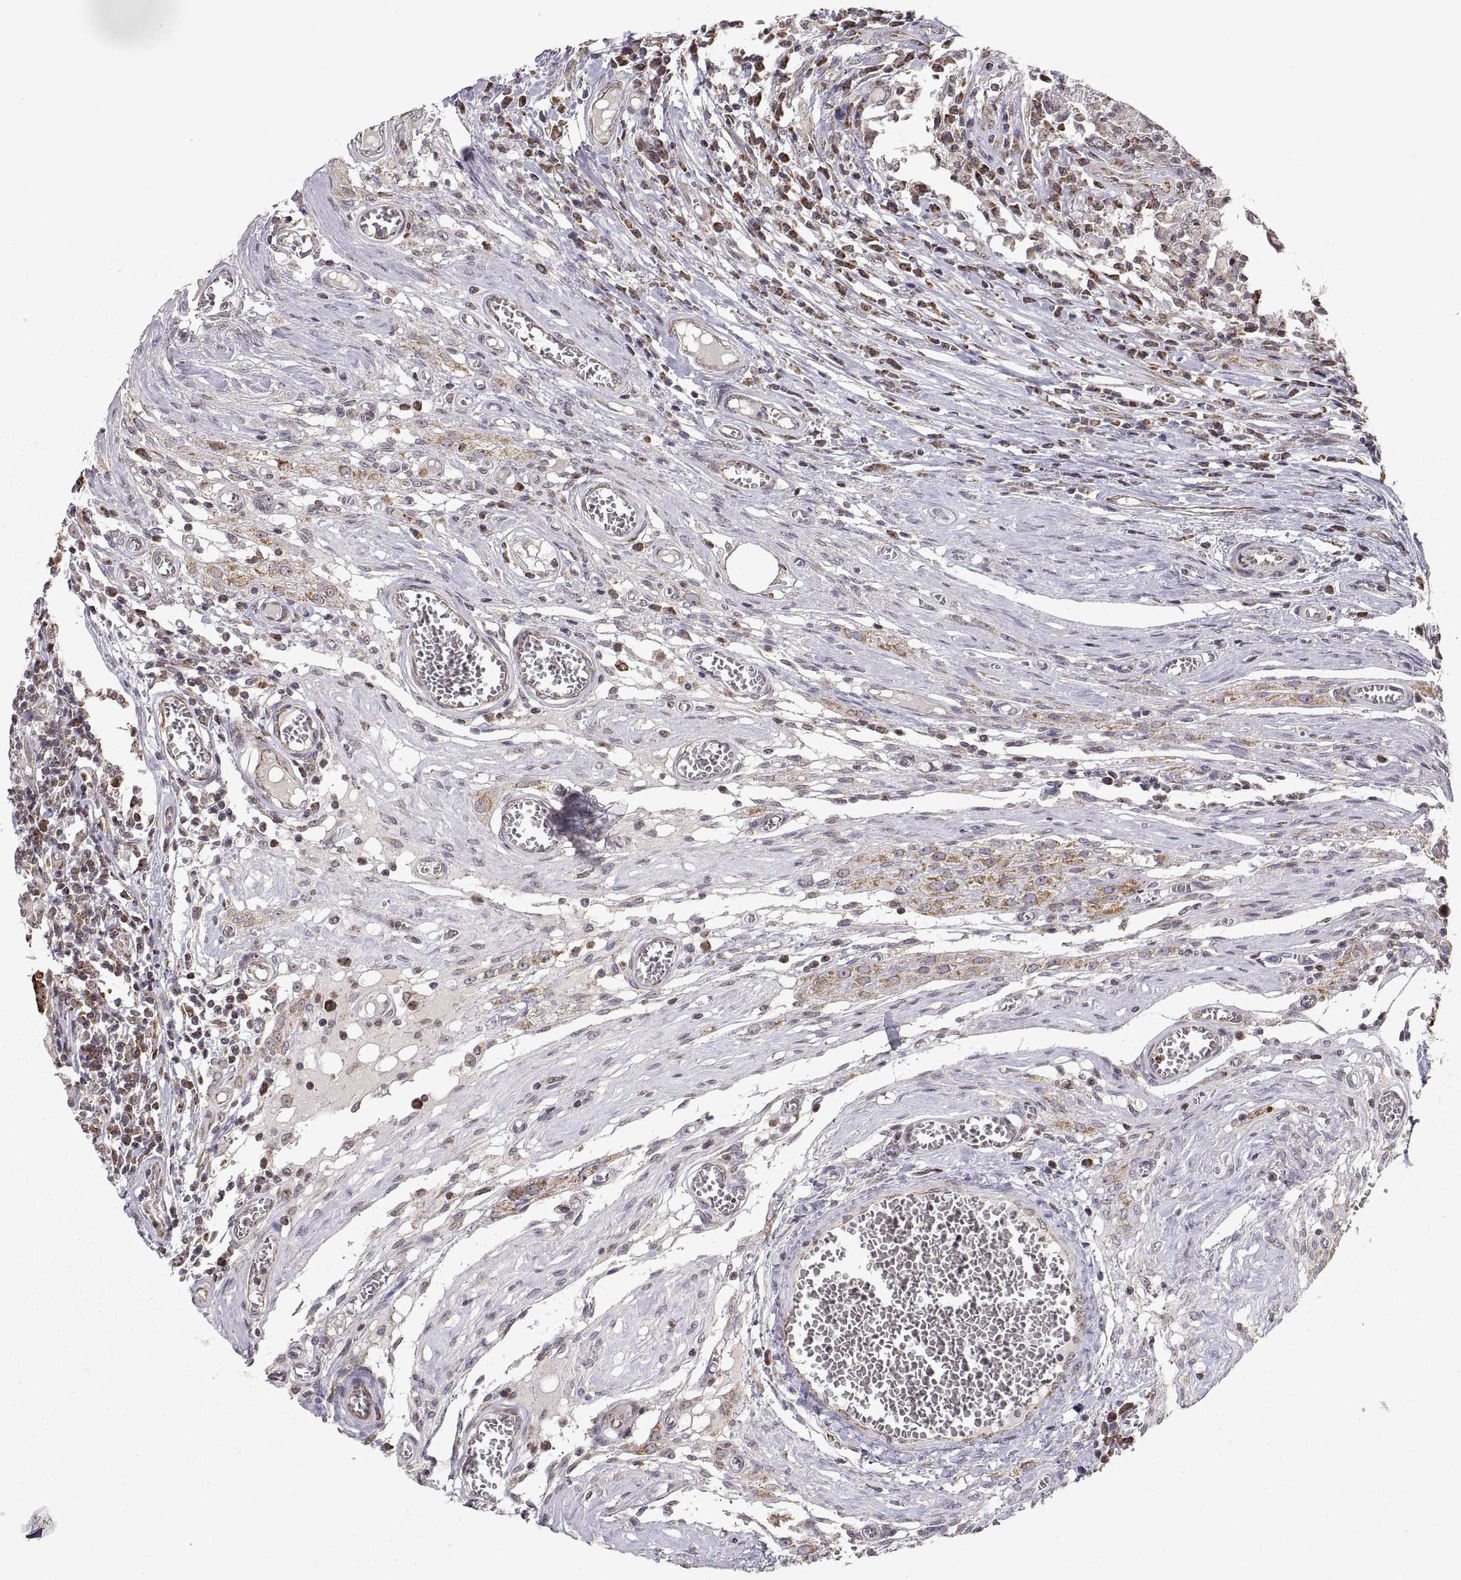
{"staining": {"intensity": "strong", "quantity": "25%-75%", "location": "cytoplasmic/membranous"}, "tissue": "testis cancer", "cell_type": "Tumor cells", "image_type": "cancer", "snomed": [{"axis": "morphology", "description": "Carcinoma, Embryonal, NOS"}, {"axis": "topography", "description": "Testis"}], "caption": "This image displays testis cancer stained with immunohistochemistry (IHC) to label a protein in brown. The cytoplasmic/membranous of tumor cells show strong positivity for the protein. Nuclei are counter-stained blue.", "gene": "MANBAL", "patient": {"sex": "male", "age": 36}}